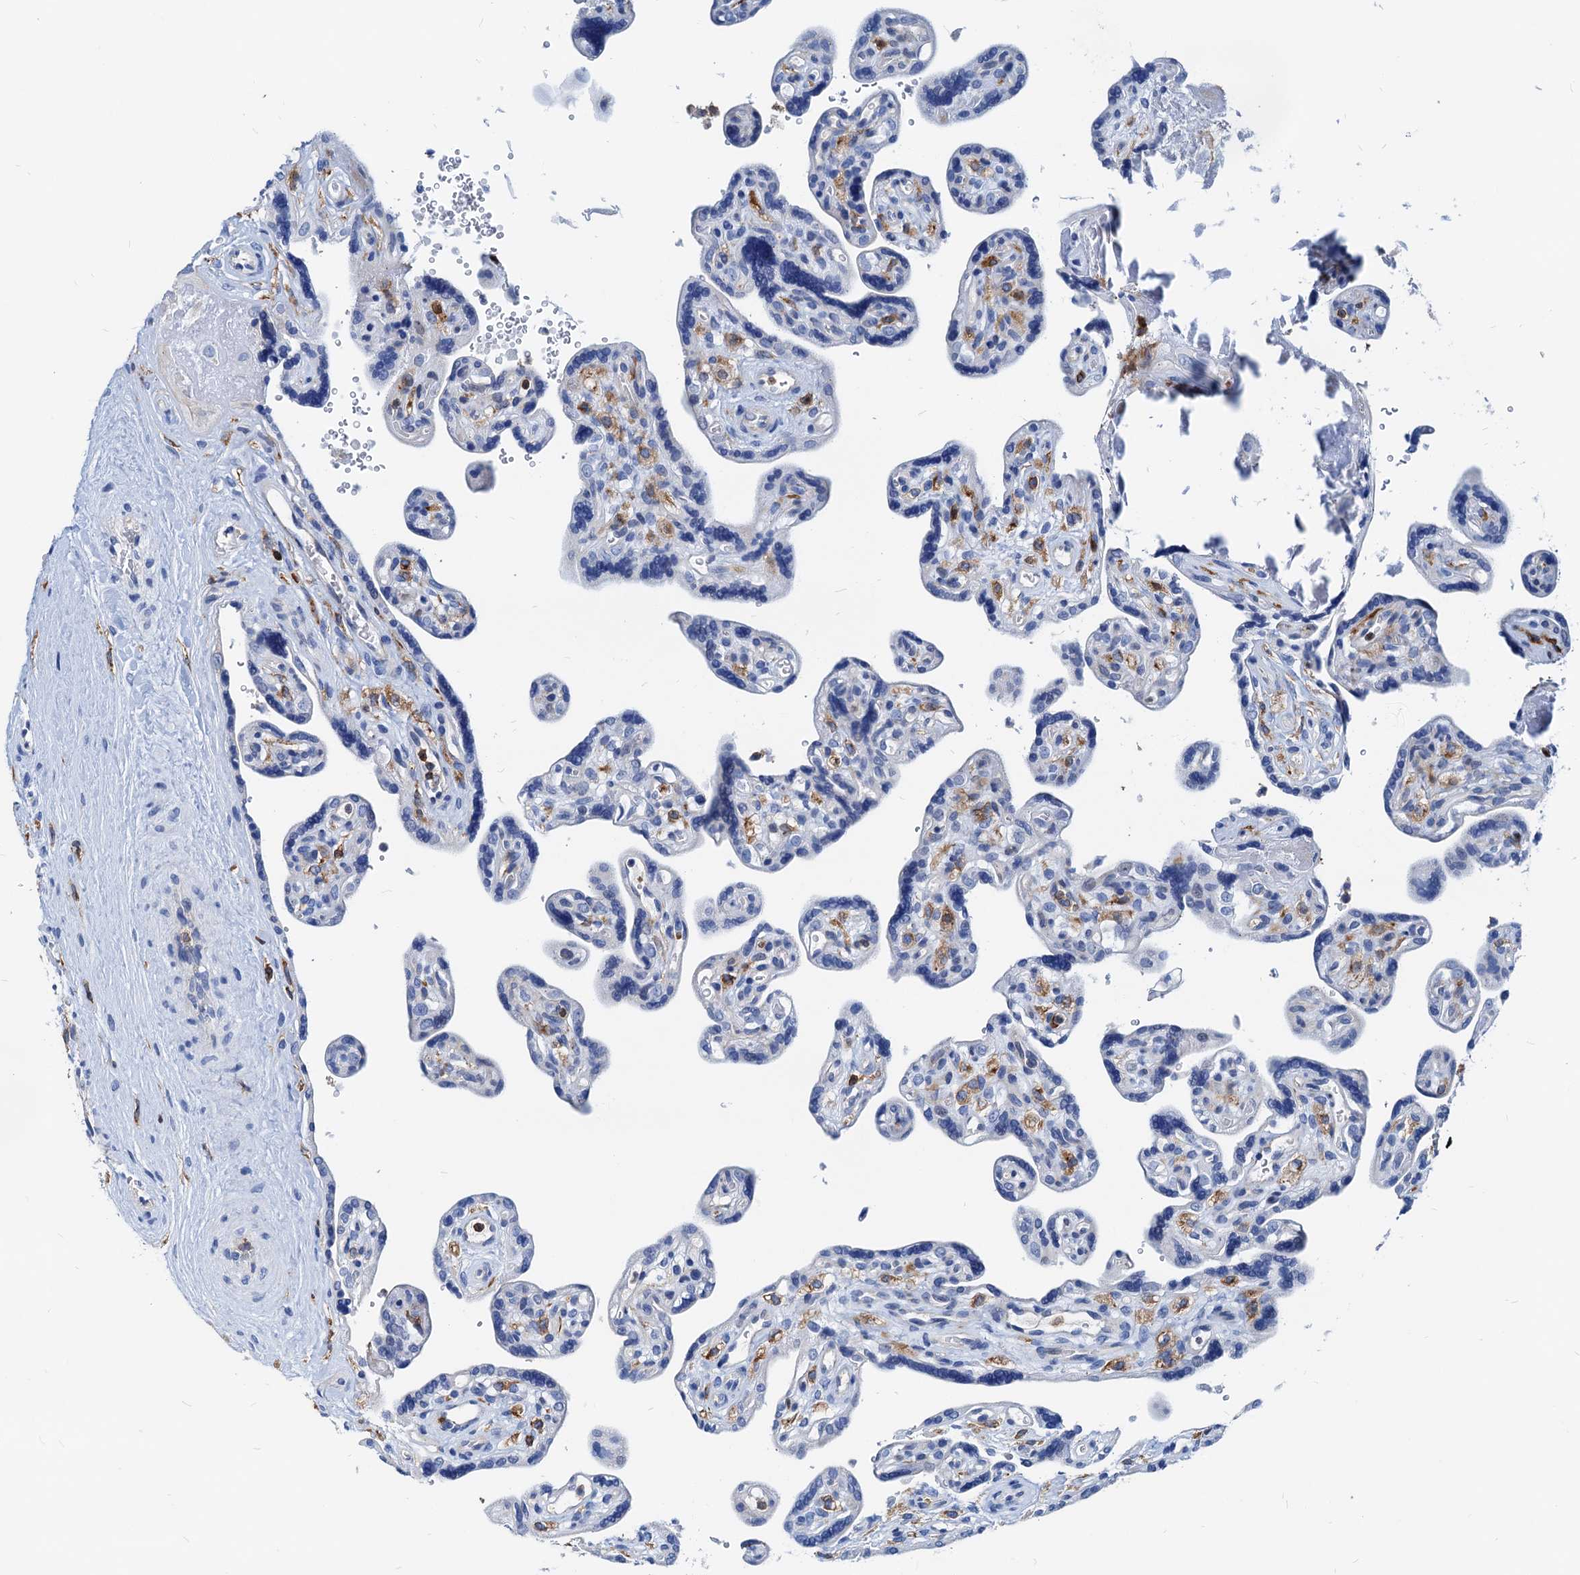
{"staining": {"intensity": "negative", "quantity": "none", "location": "none"}, "tissue": "placenta", "cell_type": "Trophoblastic cells", "image_type": "normal", "snomed": [{"axis": "morphology", "description": "Normal tissue, NOS"}, {"axis": "topography", "description": "Placenta"}], "caption": "The image shows no staining of trophoblastic cells in benign placenta. Brightfield microscopy of IHC stained with DAB (brown) and hematoxylin (blue), captured at high magnification.", "gene": "LCP2", "patient": {"sex": "female", "age": 39}}